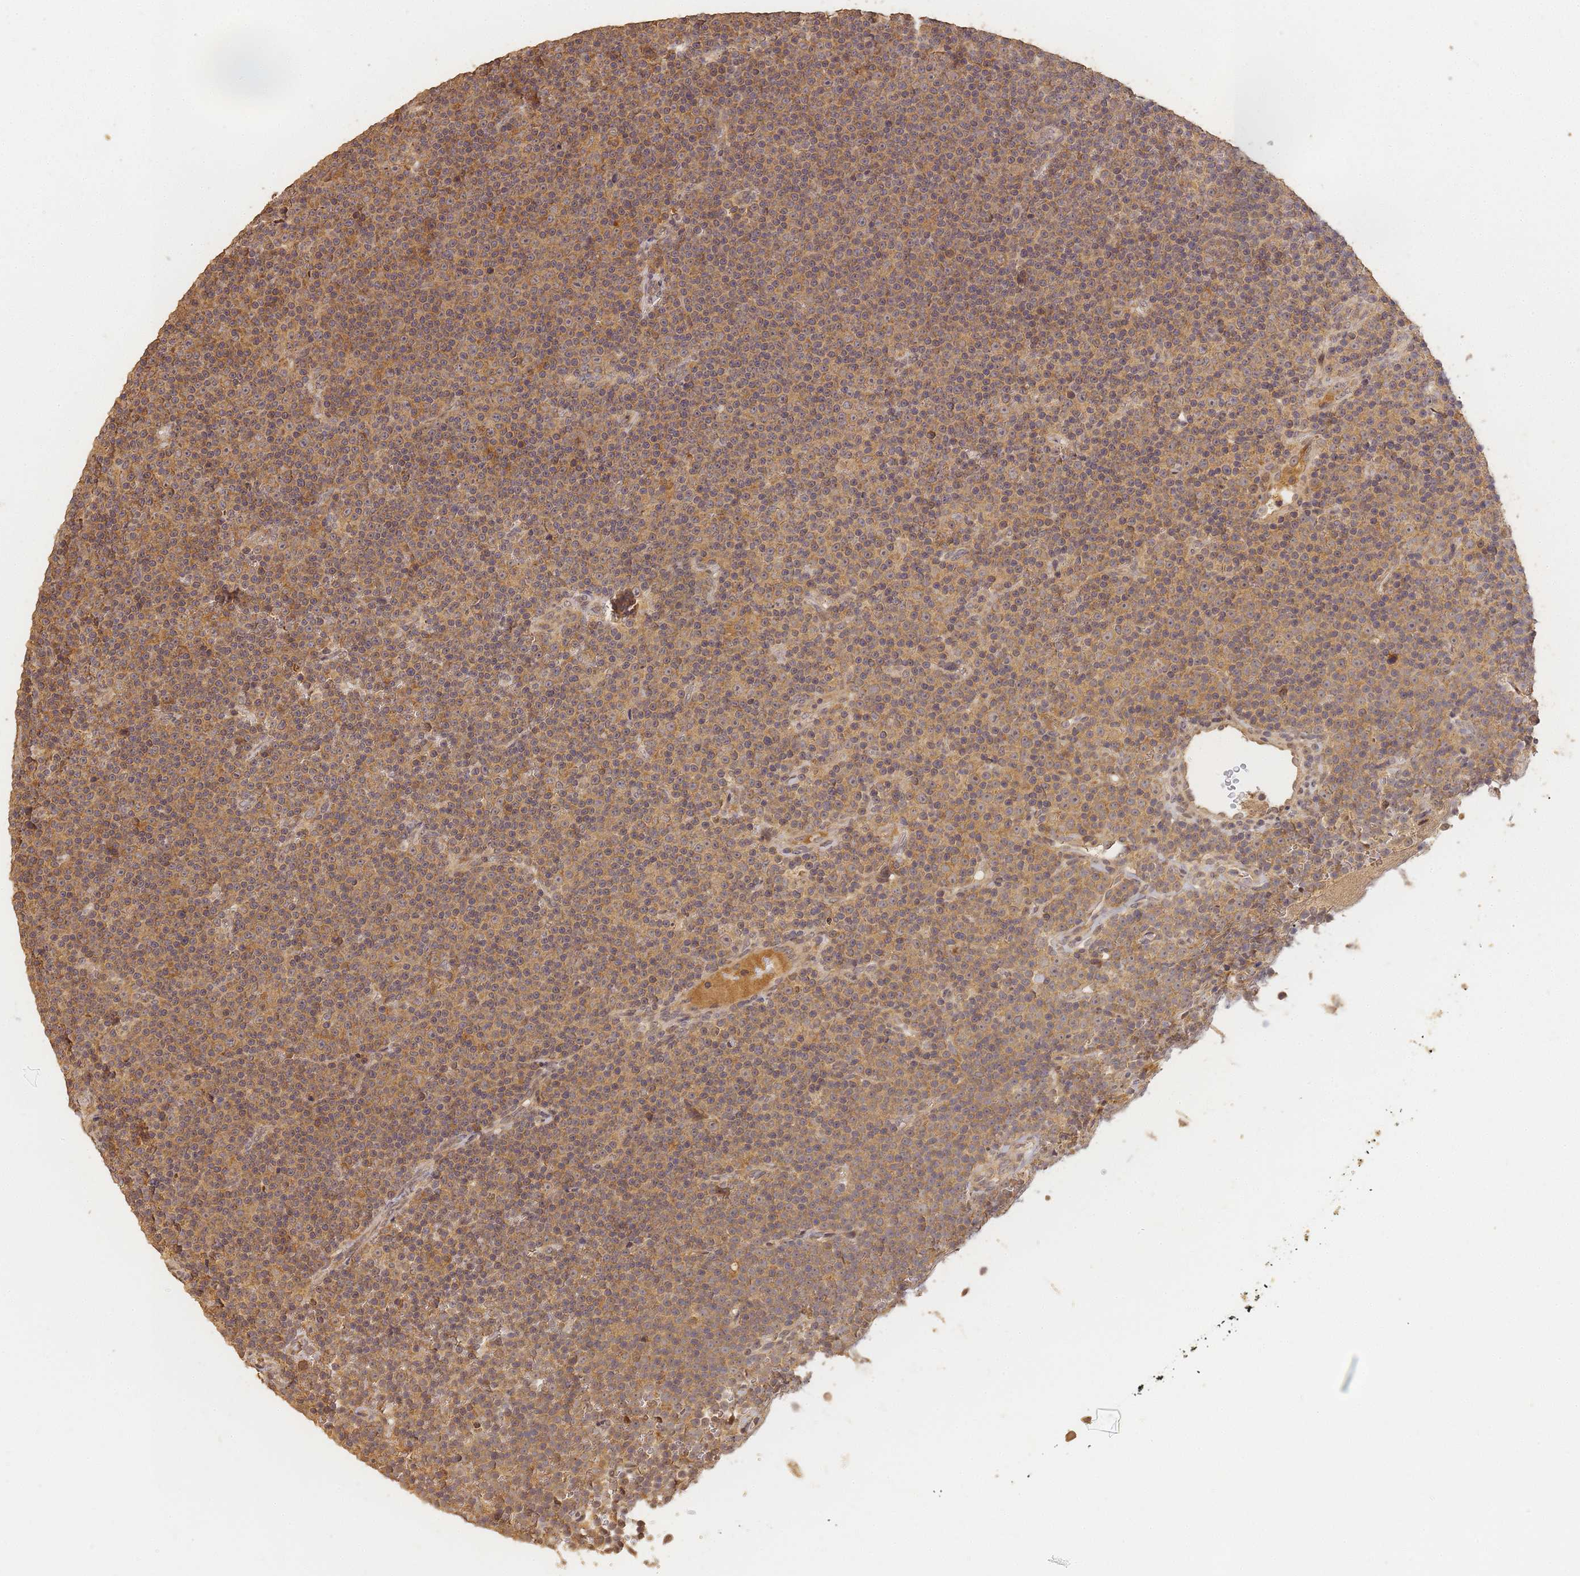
{"staining": {"intensity": "moderate", "quantity": ">75%", "location": "cytoplasmic/membranous"}, "tissue": "lymphoma", "cell_type": "Tumor cells", "image_type": "cancer", "snomed": [{"axis": "morphology", "description": "Malignant lymphoma, non-Hodgkin's type, Low grade"}, {"axis": "topography", "description": "Lymph node"}], "caption": "Protein analysis of malignant lymphoma, non-Hodgkin's type (low-grade) tissue exhibits moderate cytoplasmic/membranous expression in about >75% of tumor cells.", "gene": "ALKBH1", "patient": {"sex": "female", "age": 67}}